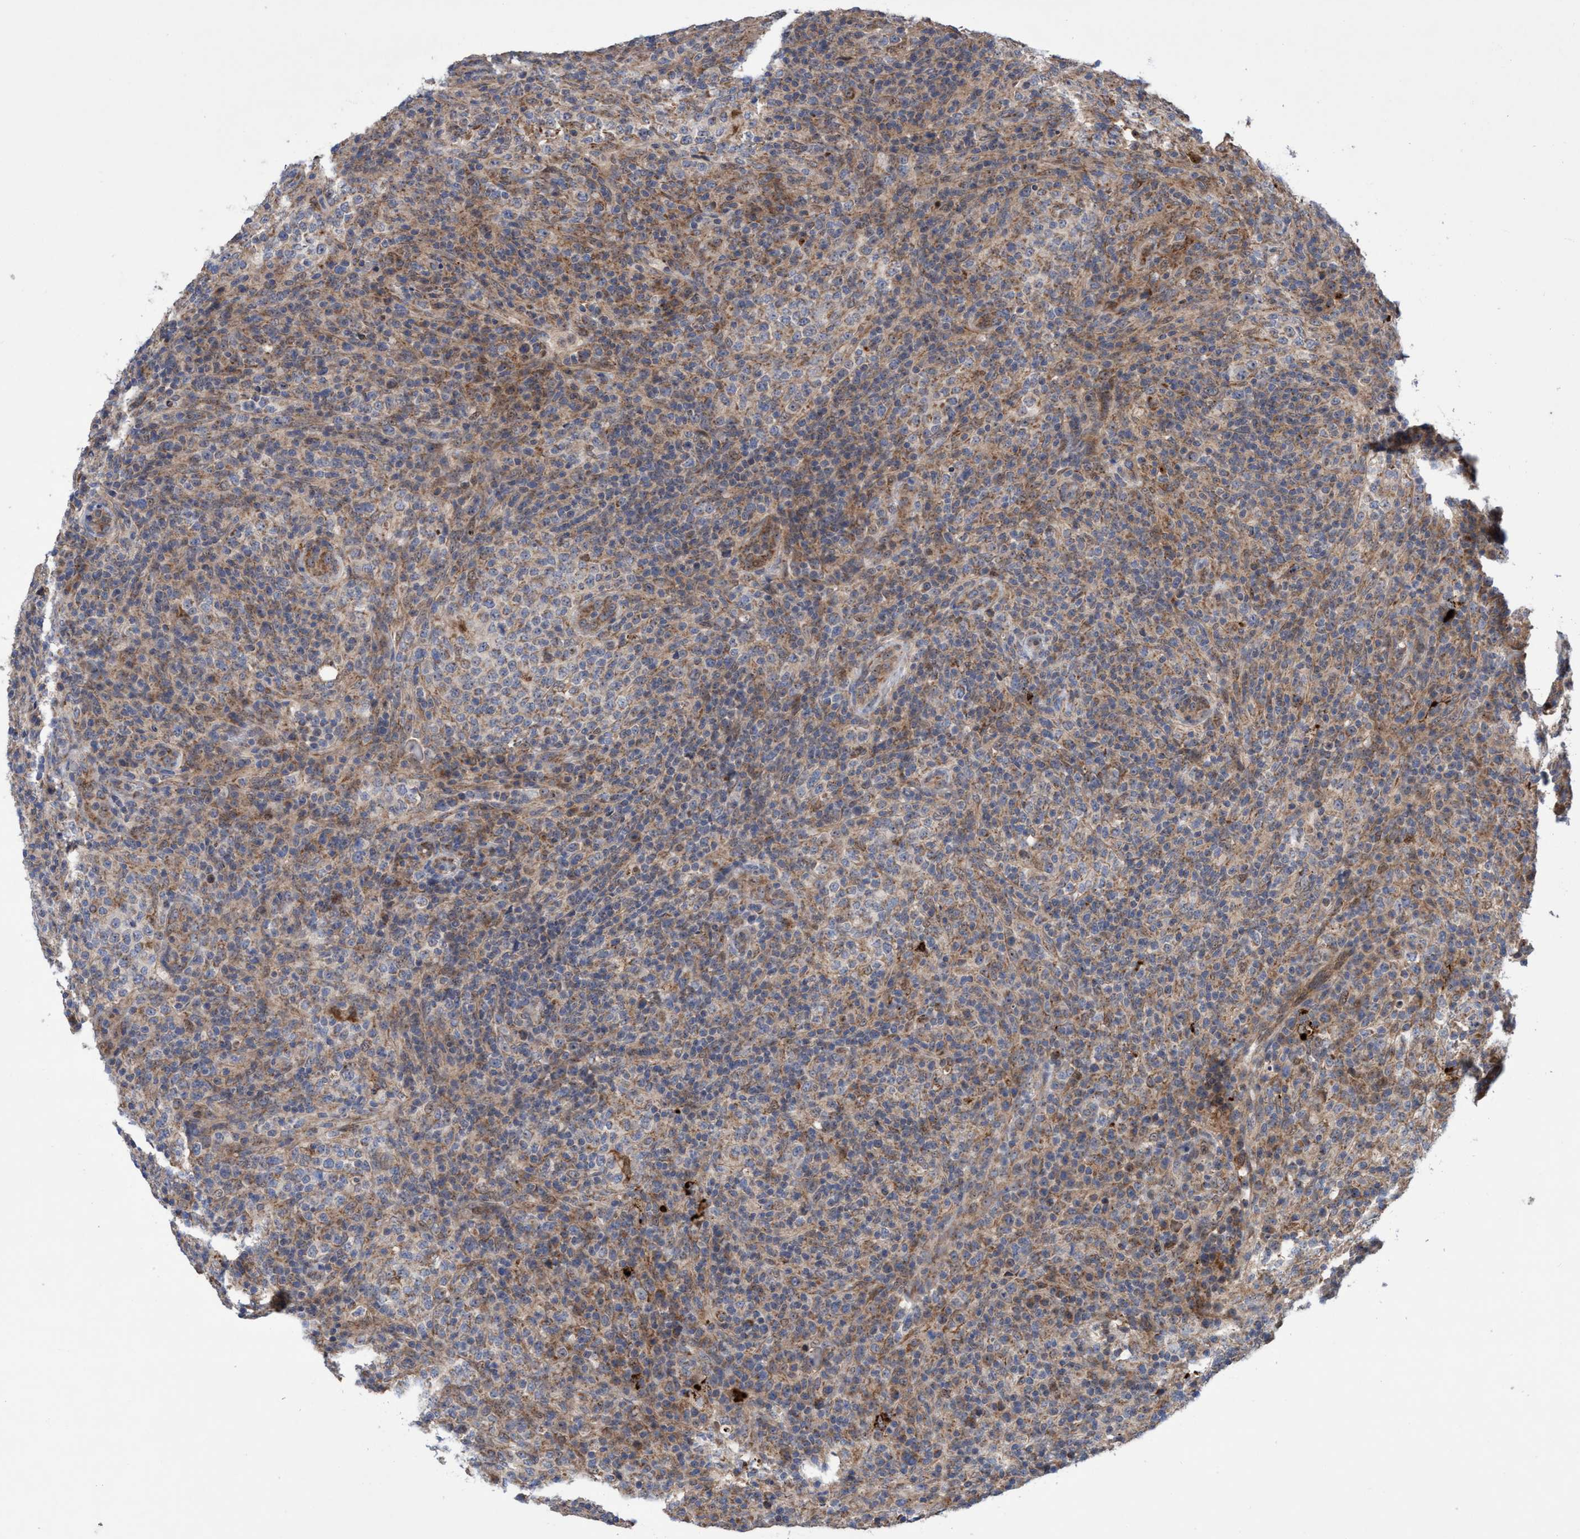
{"staining": {"intensity": "moderate", "quantity": ">75%", "location": "cytoplasmic/membranous,nuclear"}, "tissue": "lymphoma", "cell_type": "Tumor cells", "image_type": "cancer", "snomed": [{"axis": "morphology", "description": "Malignant lymphoma, non-Hodgkin's type, High grade"}, {"axis": "topography", "description": "Lymph node"}], "caption": "The immunohistochemical stain labels moderate cytoplasmic/membranous and nuclear staining in tumor cells of lymphoma tissue.", "gene": "P2RY14", "patient": {"sex": "female", "age": 76}}